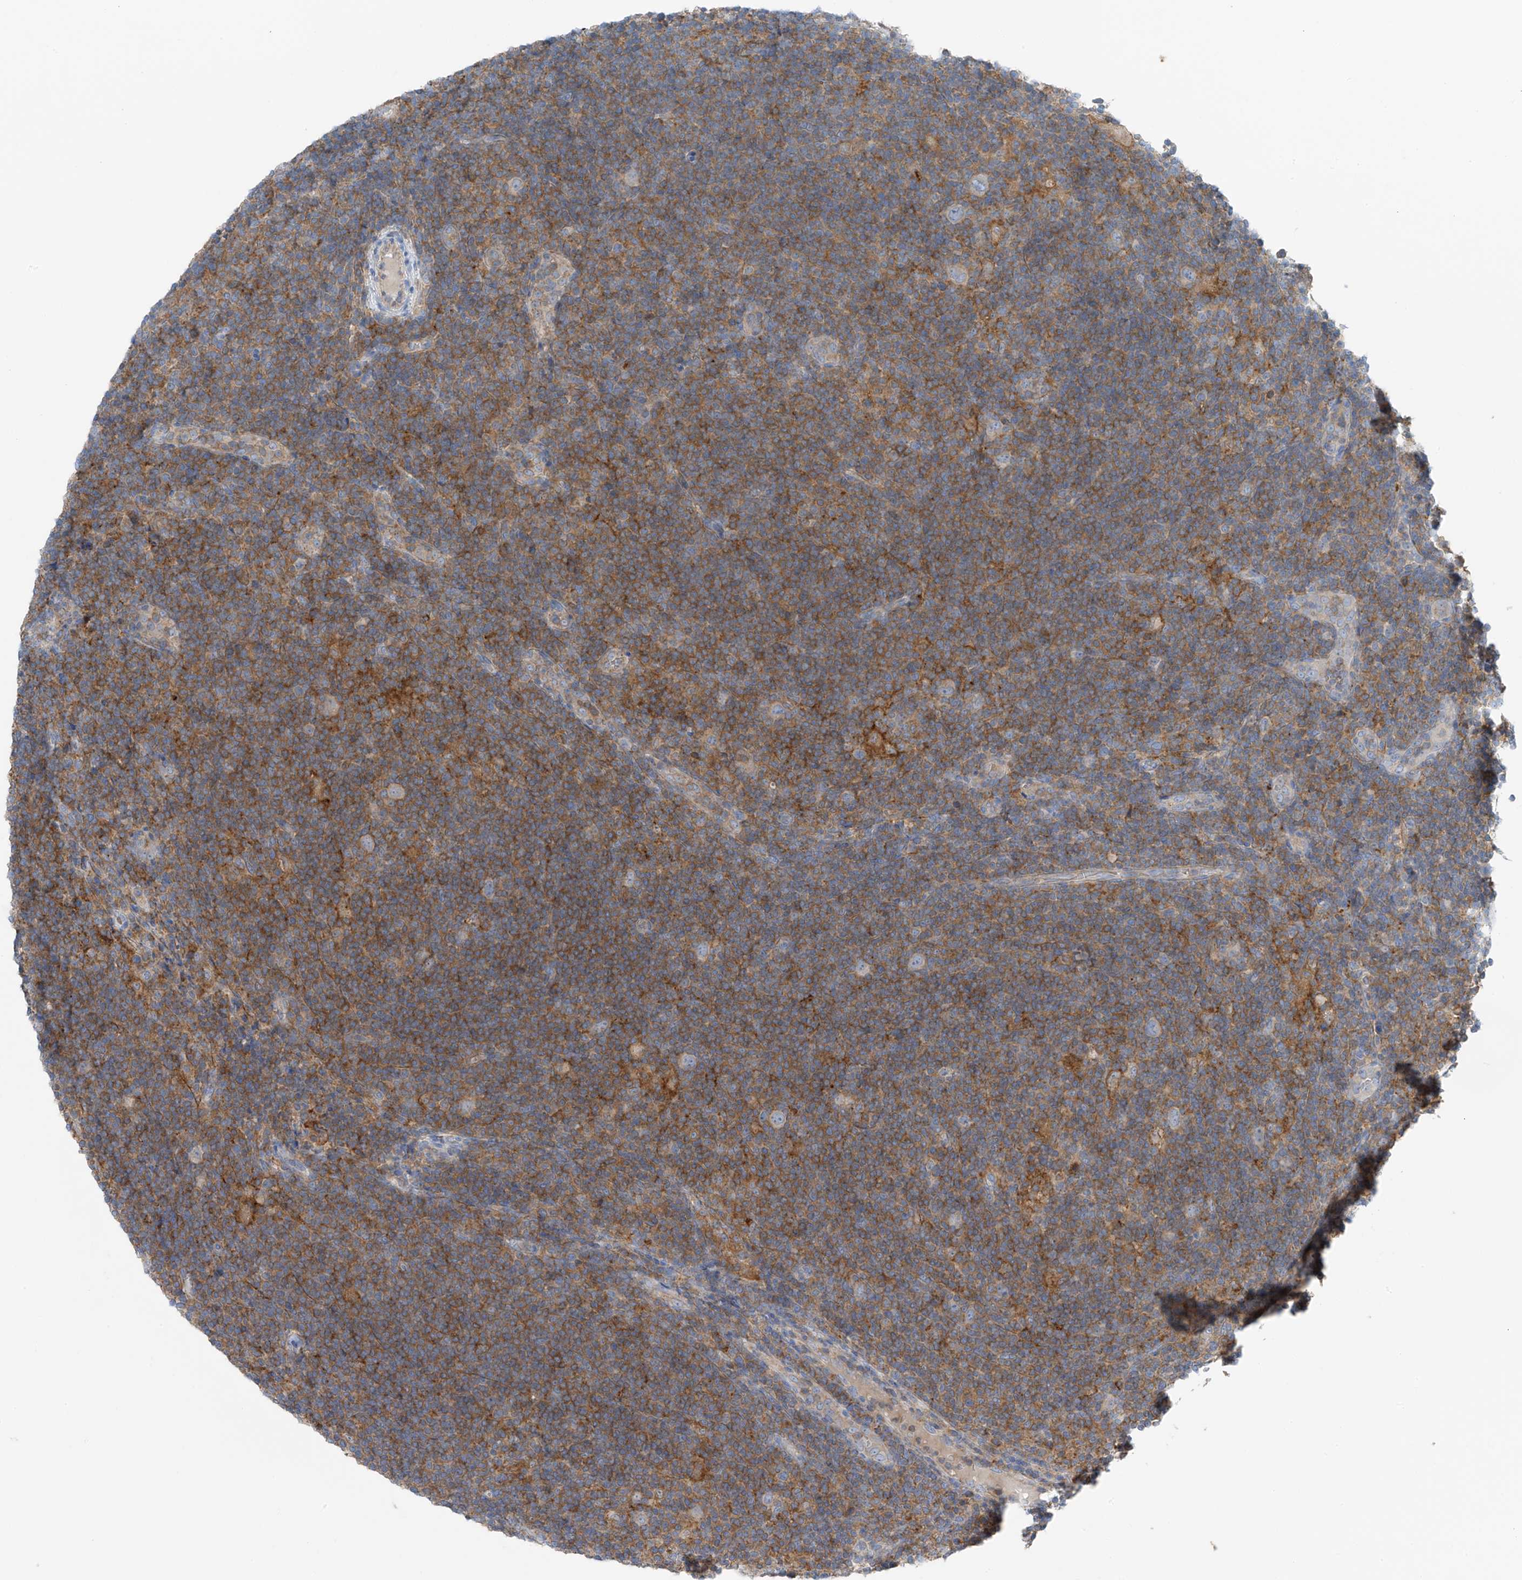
{"staining": {"intensity": "negative", "quantity": "none", "location": "none"}, "tissue": "lymphoma", "cell_type": "Tumor cells", "image_type": "cancer", "snomed": [{"axis": "morphology", "description": "Hodgkin's disease, NOS"}, {"axis": "topography", "description": "Lymph node"}], "caption": "Human Hodgkin's disease stained for a protein using IHC displays no expression in tumor cells.", "gene": "NALCN", "patient": {"sex": "female", "age": 57}}